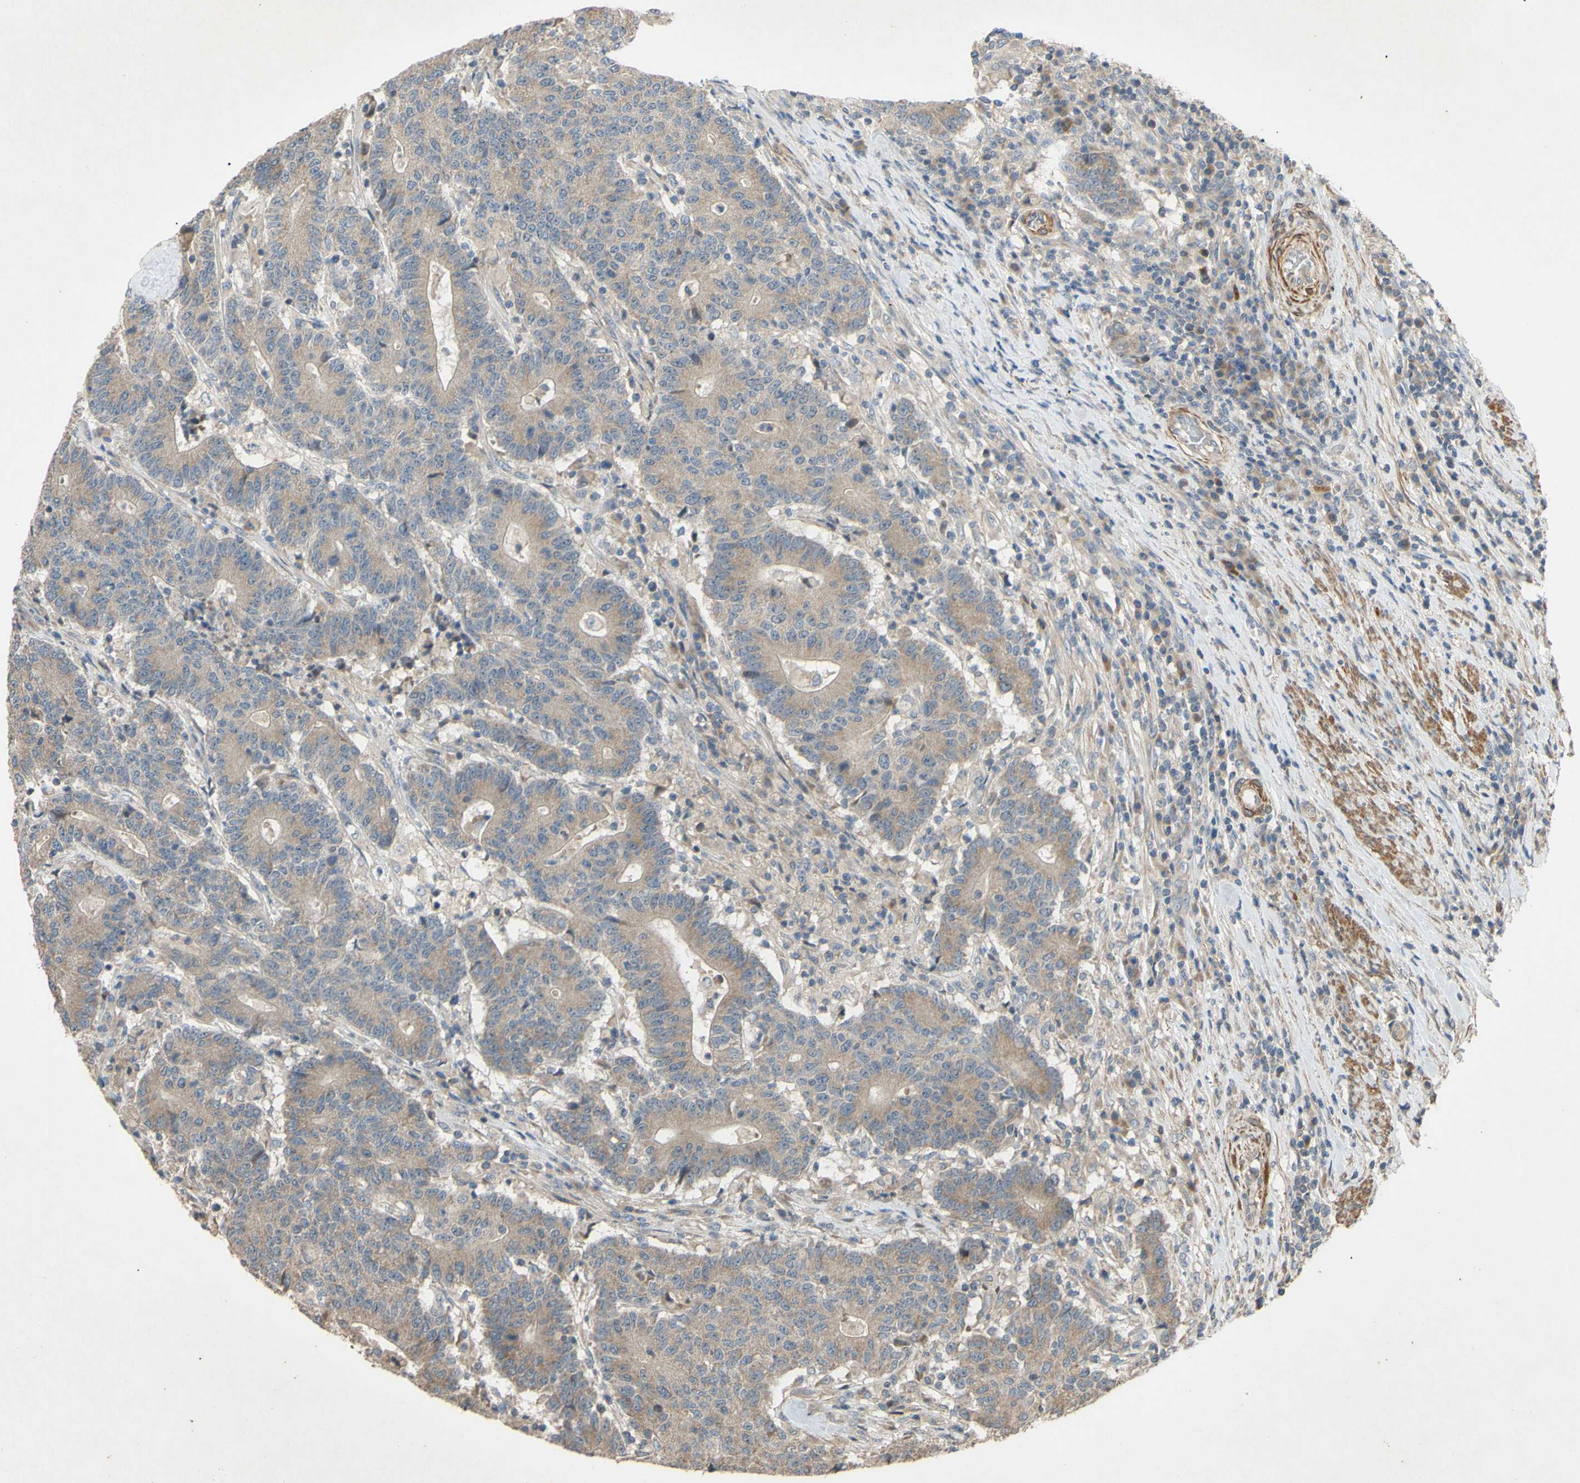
{"staining": {"intensity": "weak", "quantity": ">75%", "location": "cytoplasmic/membranous"}, "tissue": "colorectal cancer", "cell_type": "Tumor cells", "image_type": "cancer", "snomed": [{"axis": "morphology", "description": "Normal tissue, NOS"}, {"axis": "morphology", "description": "Adenocarcinoma, NOS"}, {"axis": "topography", "description": "Colon"}], "caption": "Immunohistochemical staining of human colorectal cancer displays low levels of weak cytoplasmic/membranous expression in about >75% of tumor cells.", "gene": "PARD6A", "patient": {"sex": "female", "age": 75}}